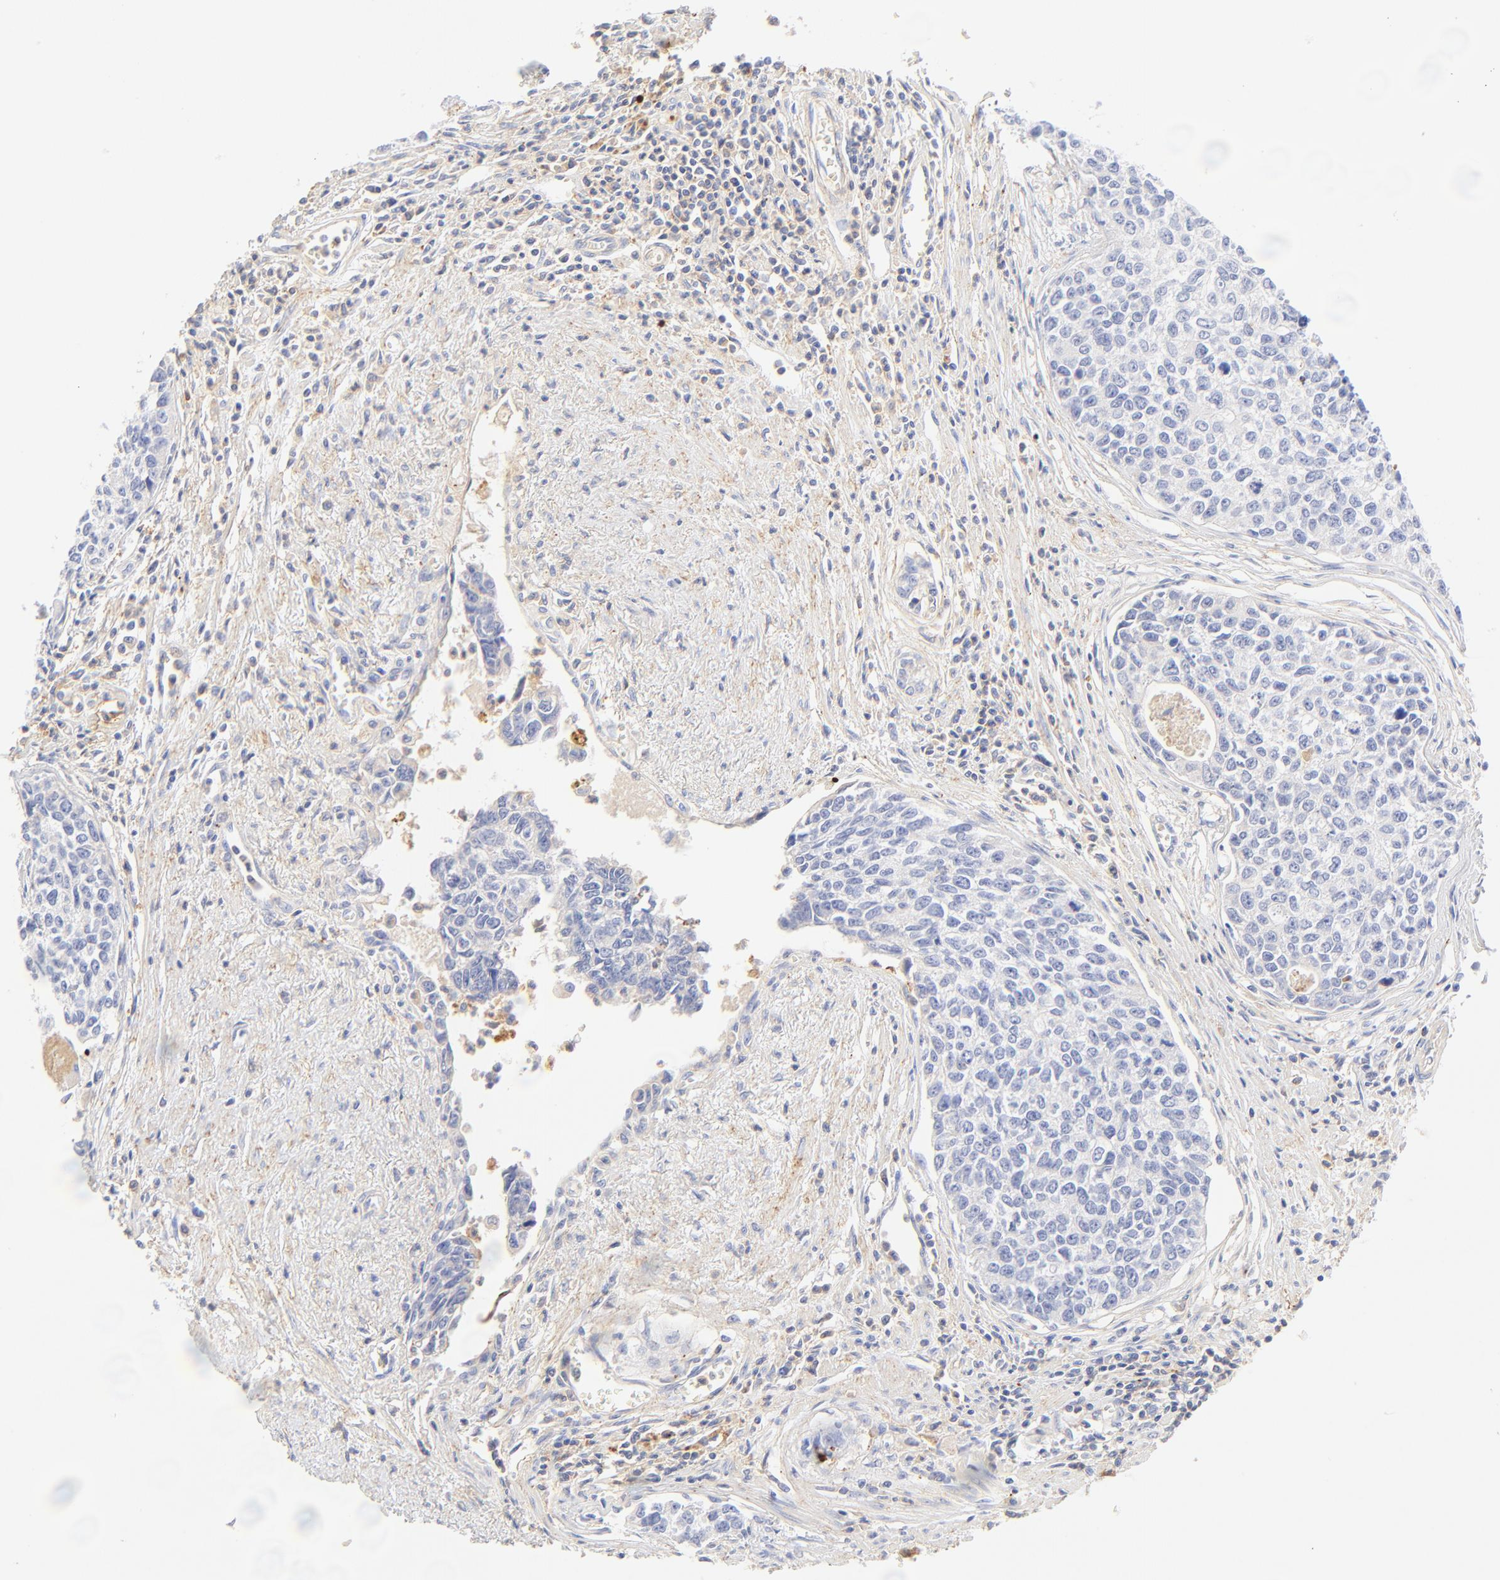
{"staining": {"intensity": "negative", "quantity": "none", "location": "none"}, "tissue": "urothelial cancer", "cell_type": "Tumor cells", "image_type": "cancer", "snomed": [{"axis": "morphology", "description": "Urothelial carcinoma, High grade"}, {"axis": "topography", "description": "Urinary bladder"}], "caption": "Tumor cells are negative for protein expression in human high-grade urothelial carcinoma.", "gene": "MDGA2", "patient": {"sex": "male", "age": 81}}